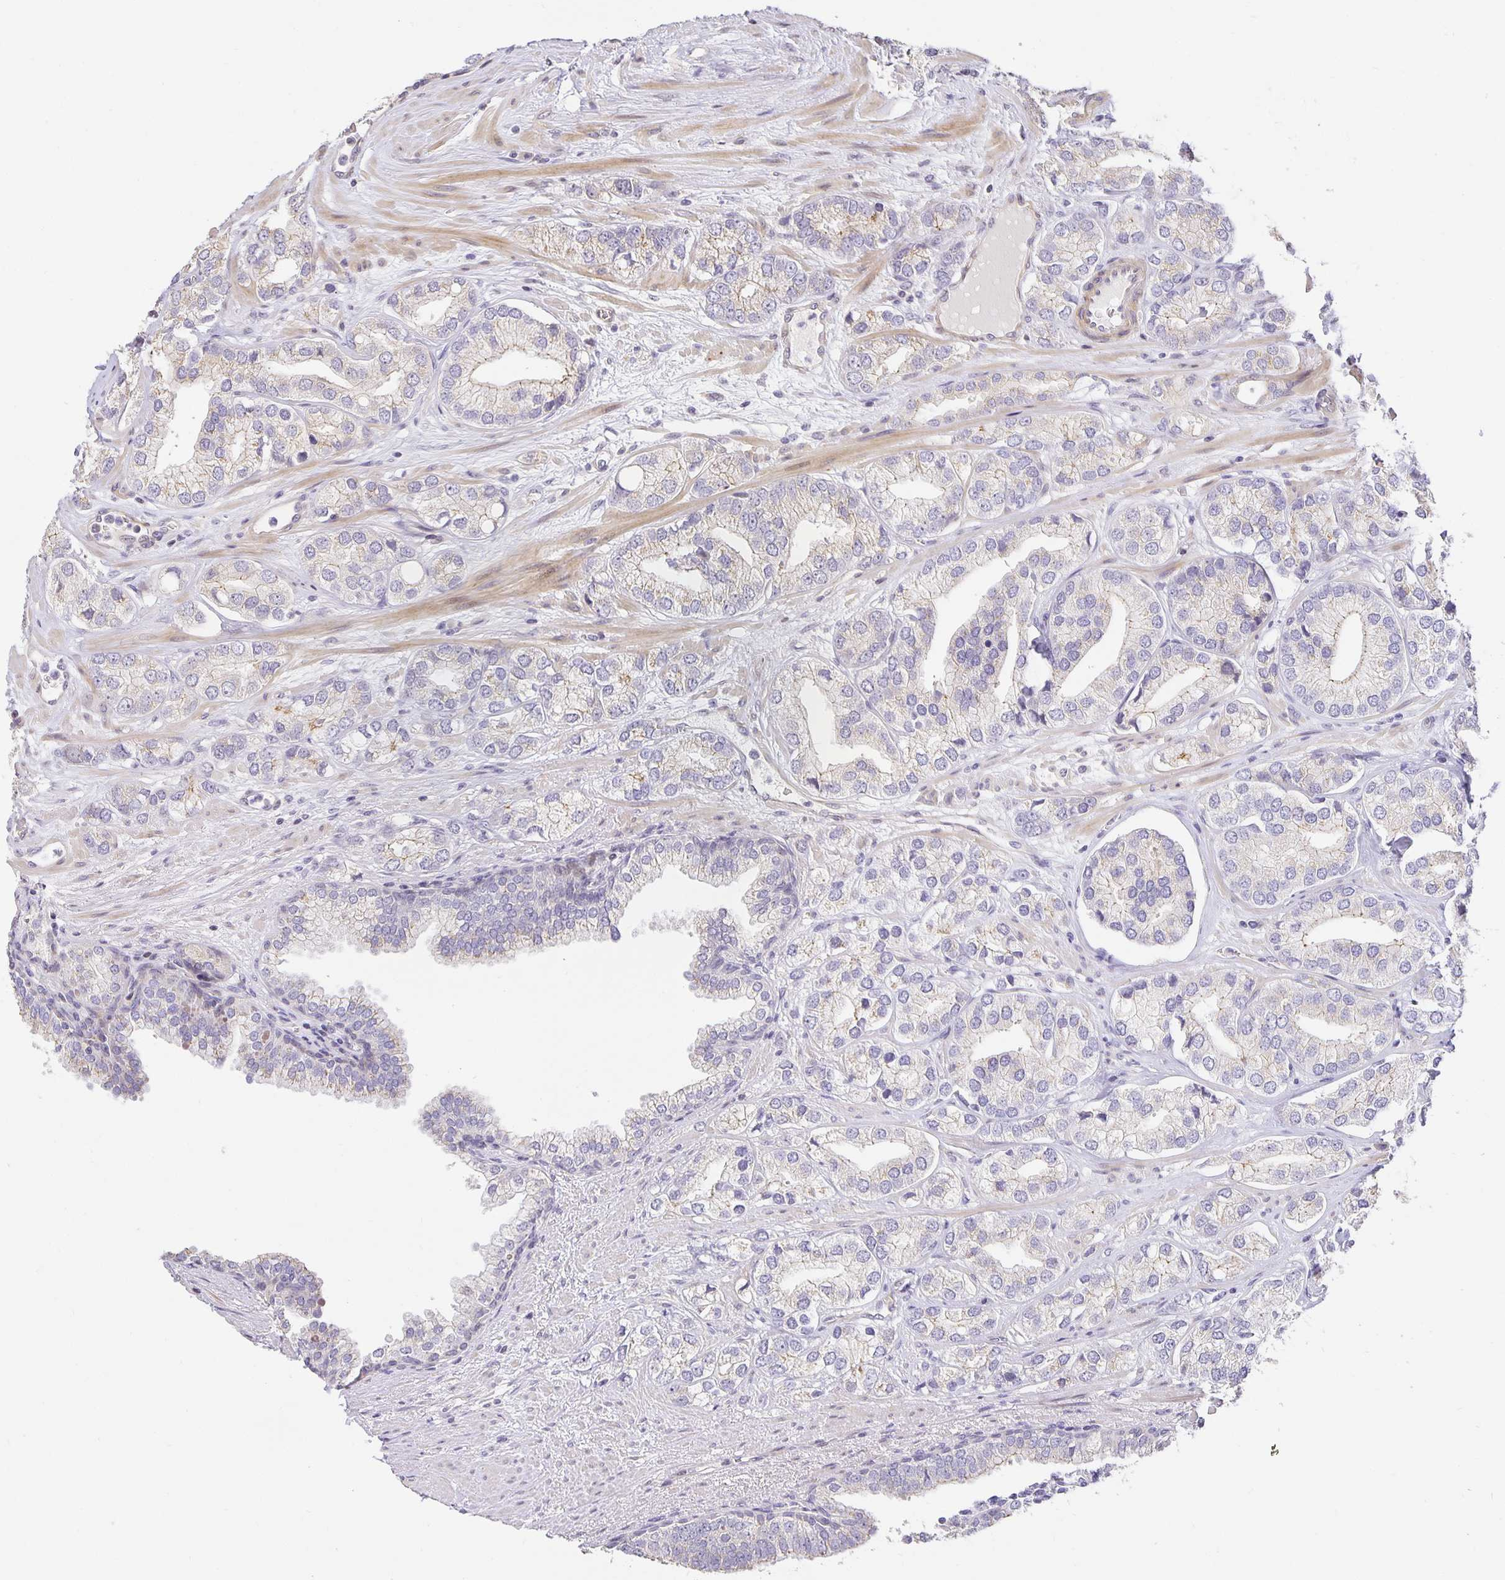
{"staining": {"intensity": "weak", "quantity": "<25%", "location": "cytoplasmic/membranous"}, "tissue": "prostate cancer", "cell_type": "Tumor cells", "image_type": "cancer", "snomed": [{"axis": "morphology", "description": "Adenocarcinoma, High grade"}, {"axis": "topography", "description": "Prostate"}], "caption": "An image of prostate cancer stained for a protein displays no brown staining in tumor cells.", "gene": "TJP3", "patient": {"sex": "male", "age": 58}}